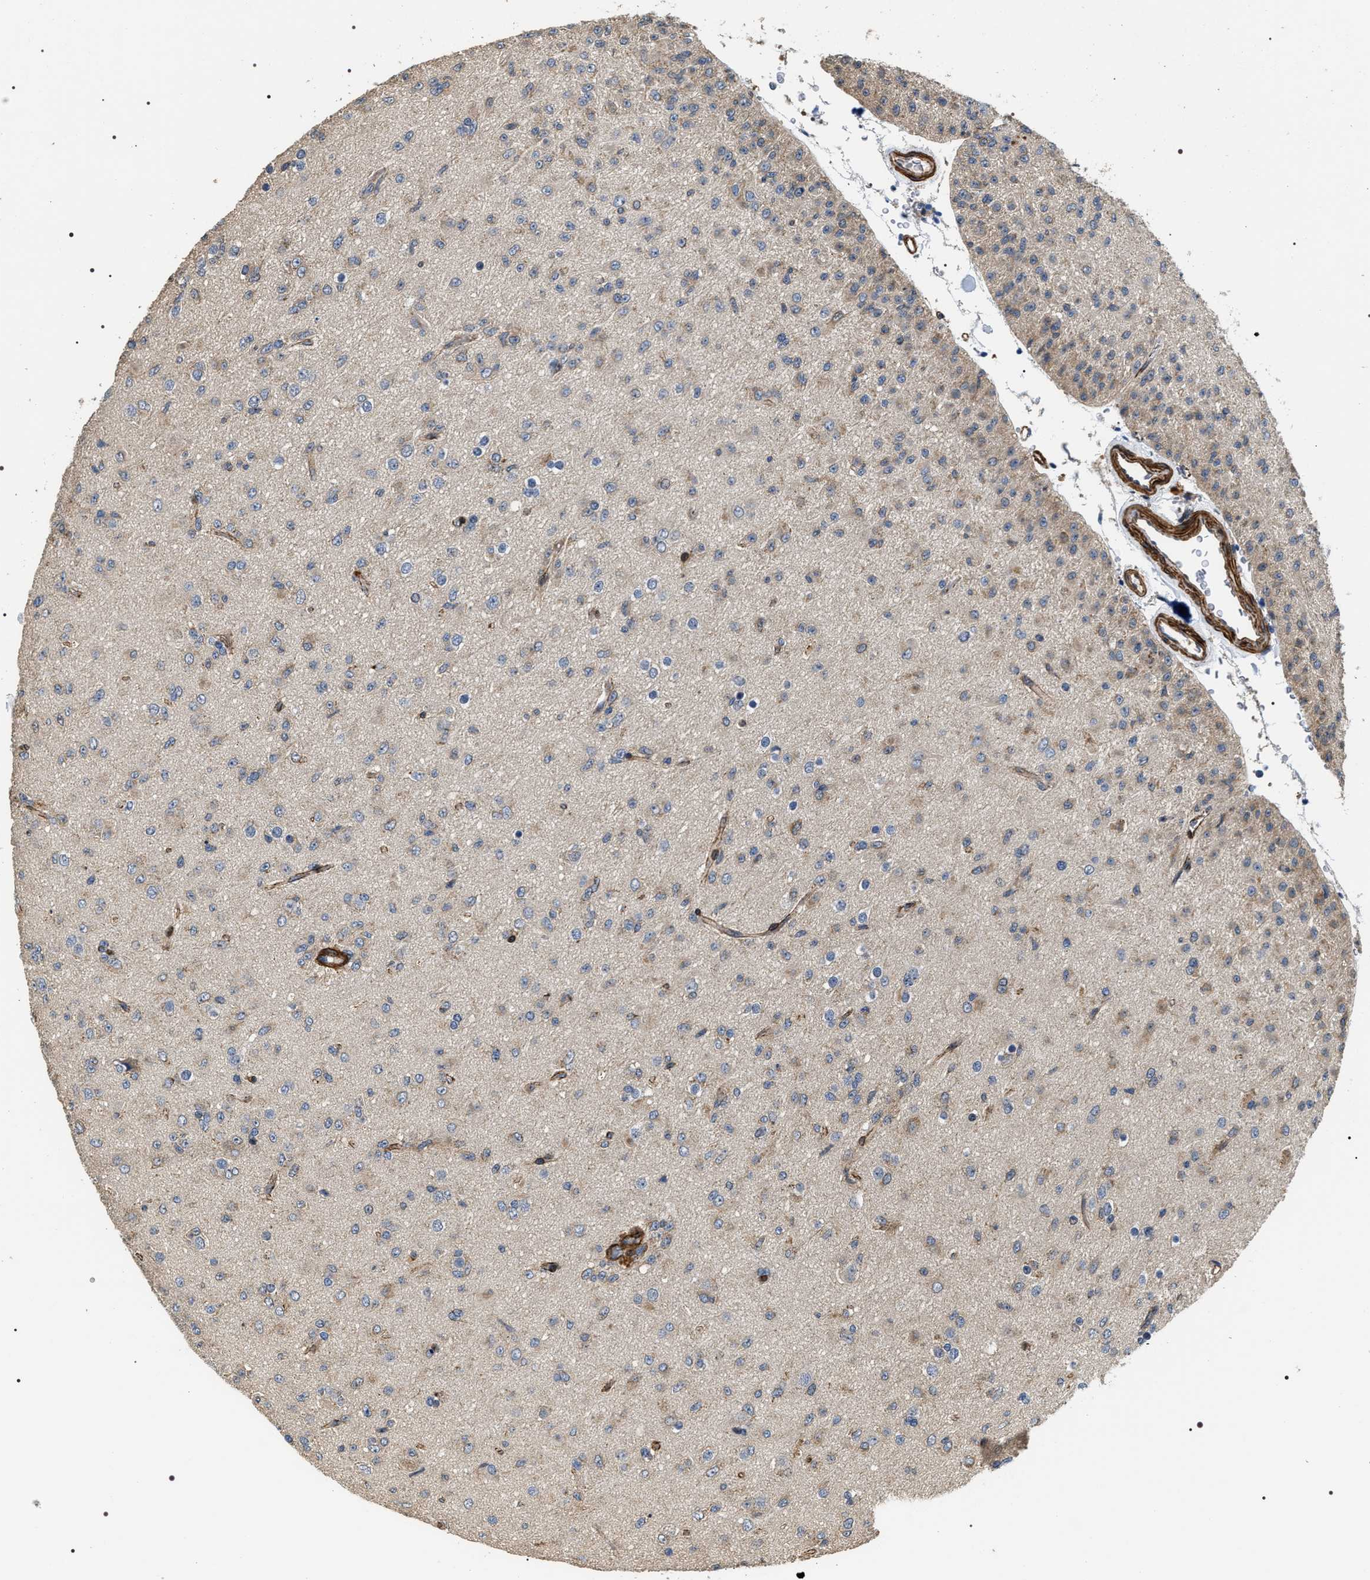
{"staining": {"intensity": "weak", "quantity": "<25%", "location": "cytoplasmic/membranous"}, "tissue": "glioma", "cell_type": "Tumor cells", "image_type": "cancer", "snomed": [{"axis": "morphology", "description": "Glioma, malignant, Low grade"}, {"axis": "topography", "description": "Brain"}], "caption": "The immunohistochemistry (IHC) histopathology image has no significant staining in tumor cells of glioma tissue.", "gene": "ZC3HAV1L", "patient": {"sex": "male", "age": 65}}